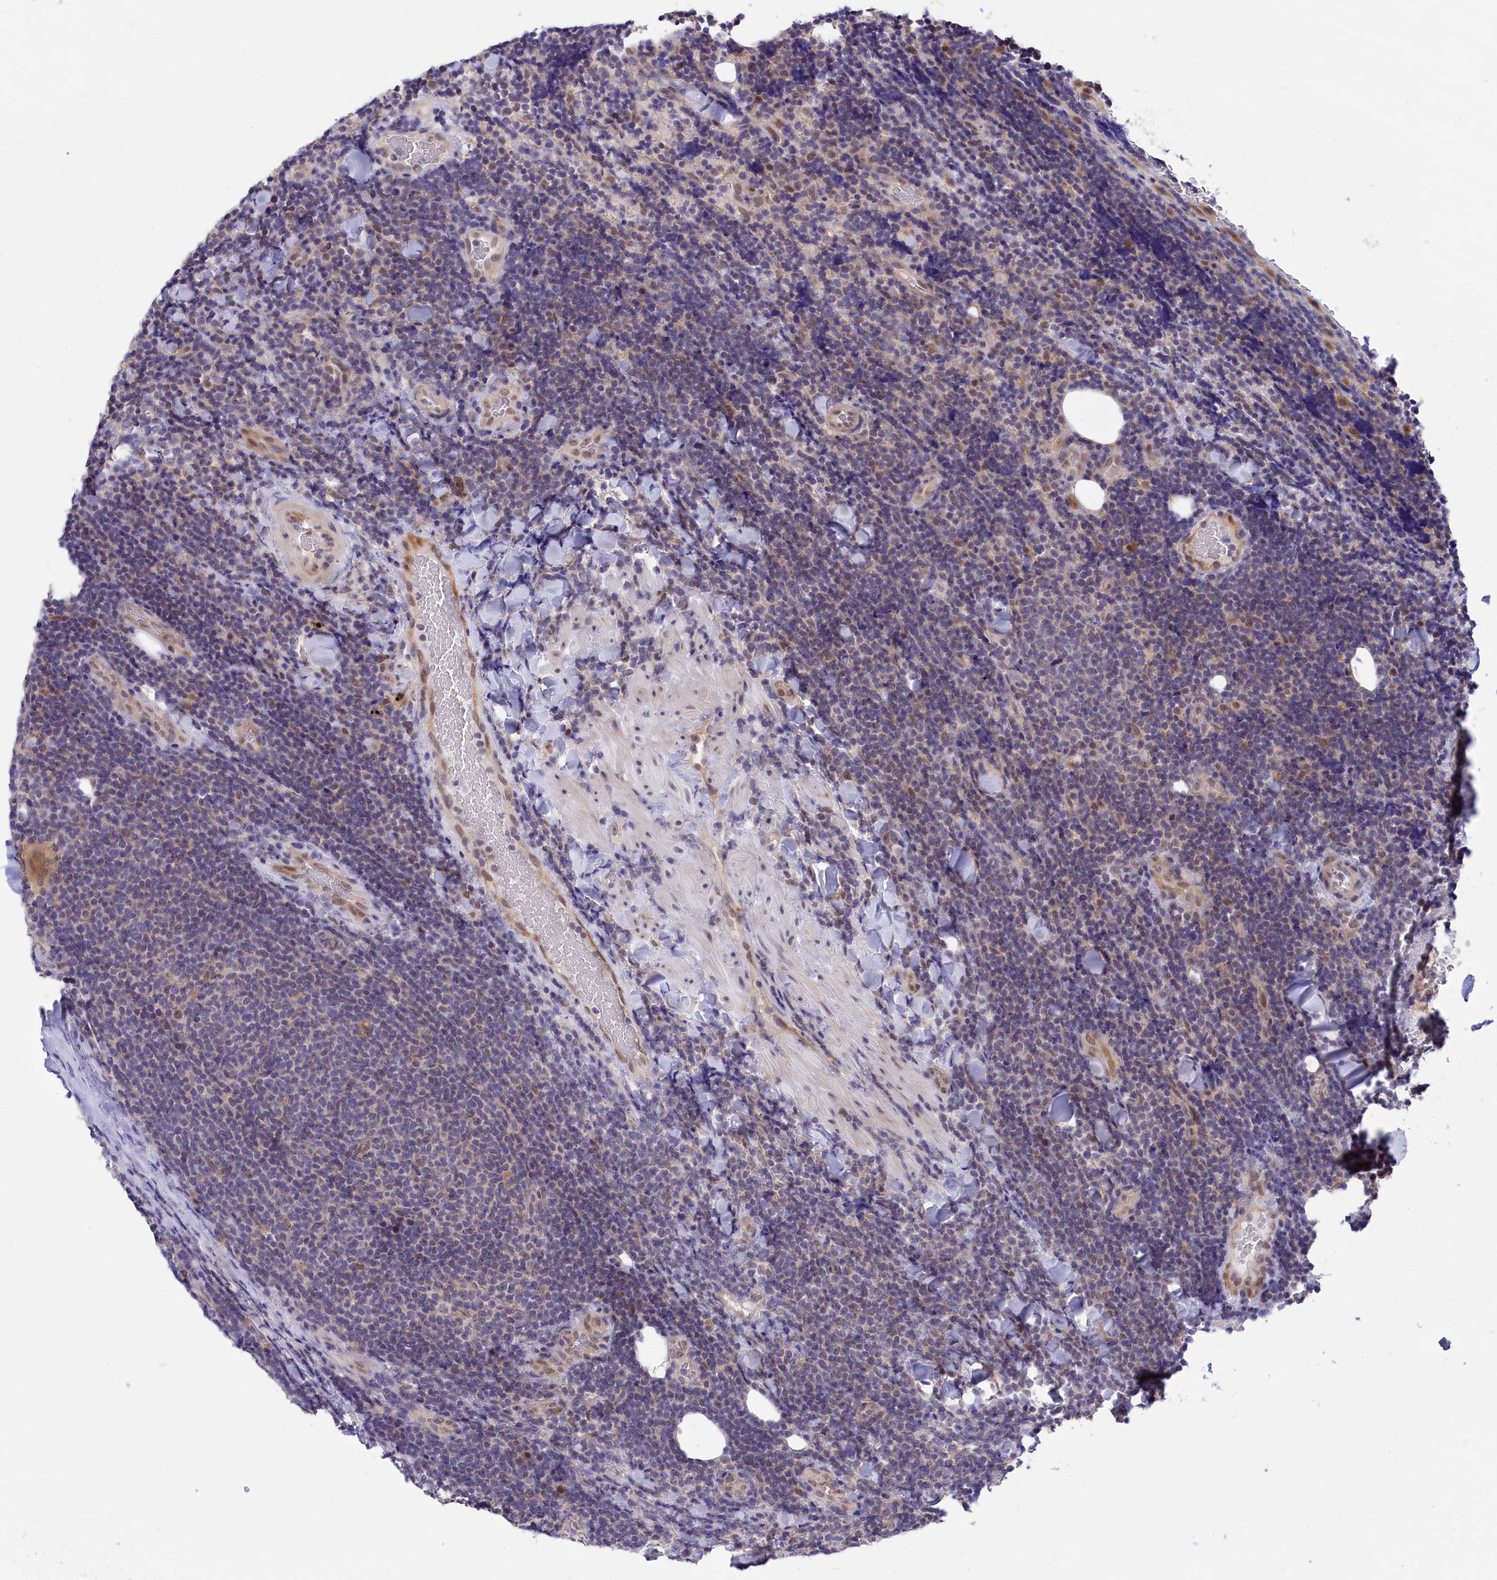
{"staining": {"intensity": "negative", "quantity": "none", "location": "none"}, "tissue": "lymphoma", "cell_type": "Tumor cells", "image_type": "cancer", "snomed": [{"axis": "morphology", "description": "Malignant lymphoma, non-Hodgkin's type, Low grade"}, {"axis": "topography", "description": "Lymph node"}], "caption": "Immunohistochemistry of lymphoma shows no staining in tumor cells. (Immunohistochemistry (ihc), brightfield microscopy, high magnification).", "gene": "KCTD14", "patient": {"sex": "male", "age": 66}}